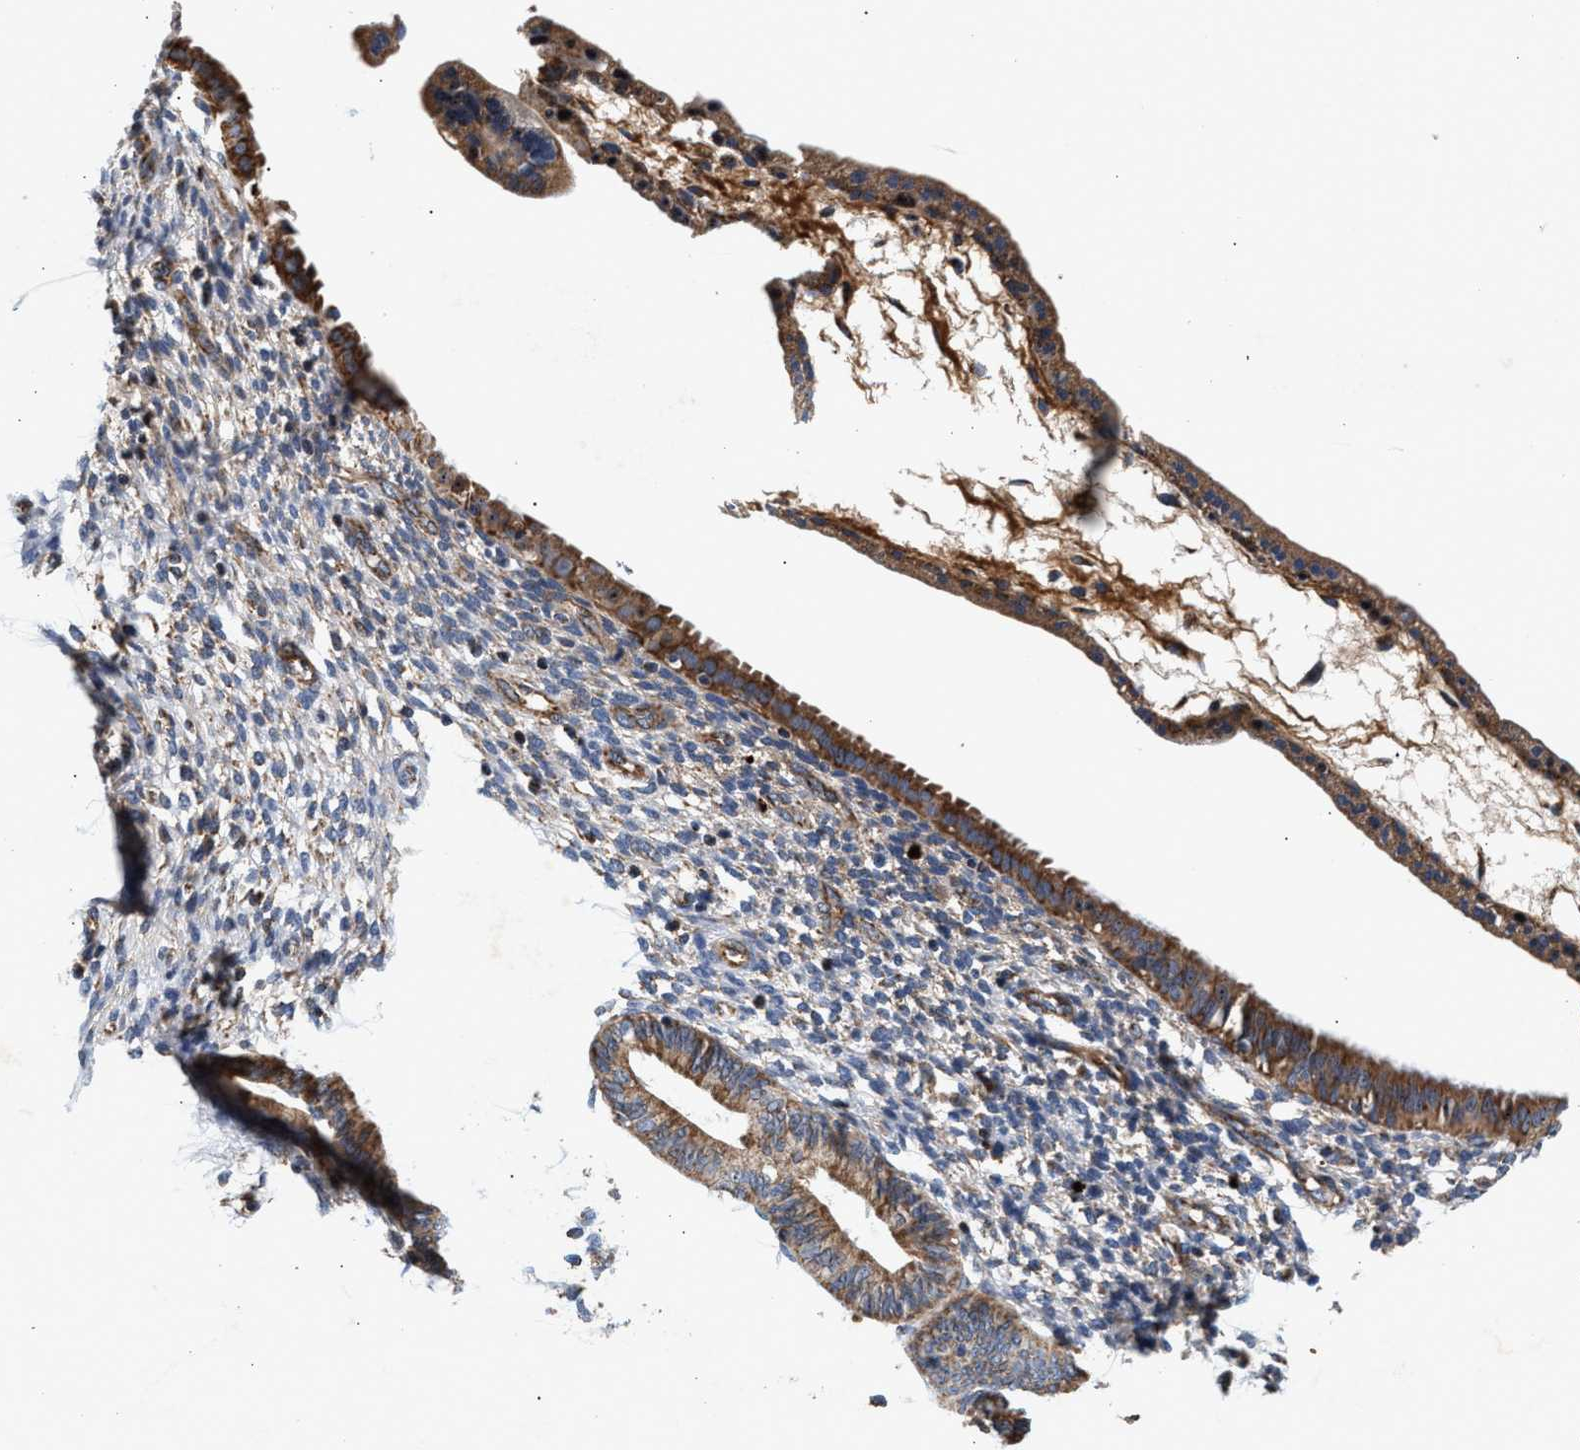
{"staining": {"intensity": "moderate", "quantity": ">75%", "location": "cytoplasmic/membranous"}, "tissue": "endometrium", "cell_type": "Cells in endometrial stroma", "image_type": "normal", "snomed": [{"axis": "morphology", "description": "Normal tissue, NOS"}, {"axis": "topography", "description": "Endometrium"}], "caption": "High-magnification brightfield microscopy of unremarkable endometrium stained with DAB (brown) and counterstained with hematoxylin (blue). cells in endometrial stroma exhibit moderate cytoplasmic/membranous staining is present in approximately>75% of cells. (Stains: DAB in brown, nuclei in blue, Microscopy: brightfield microscopy at high magnification).", "gene": "SGK1", "patient": {"sex": "female", "age": 61}}